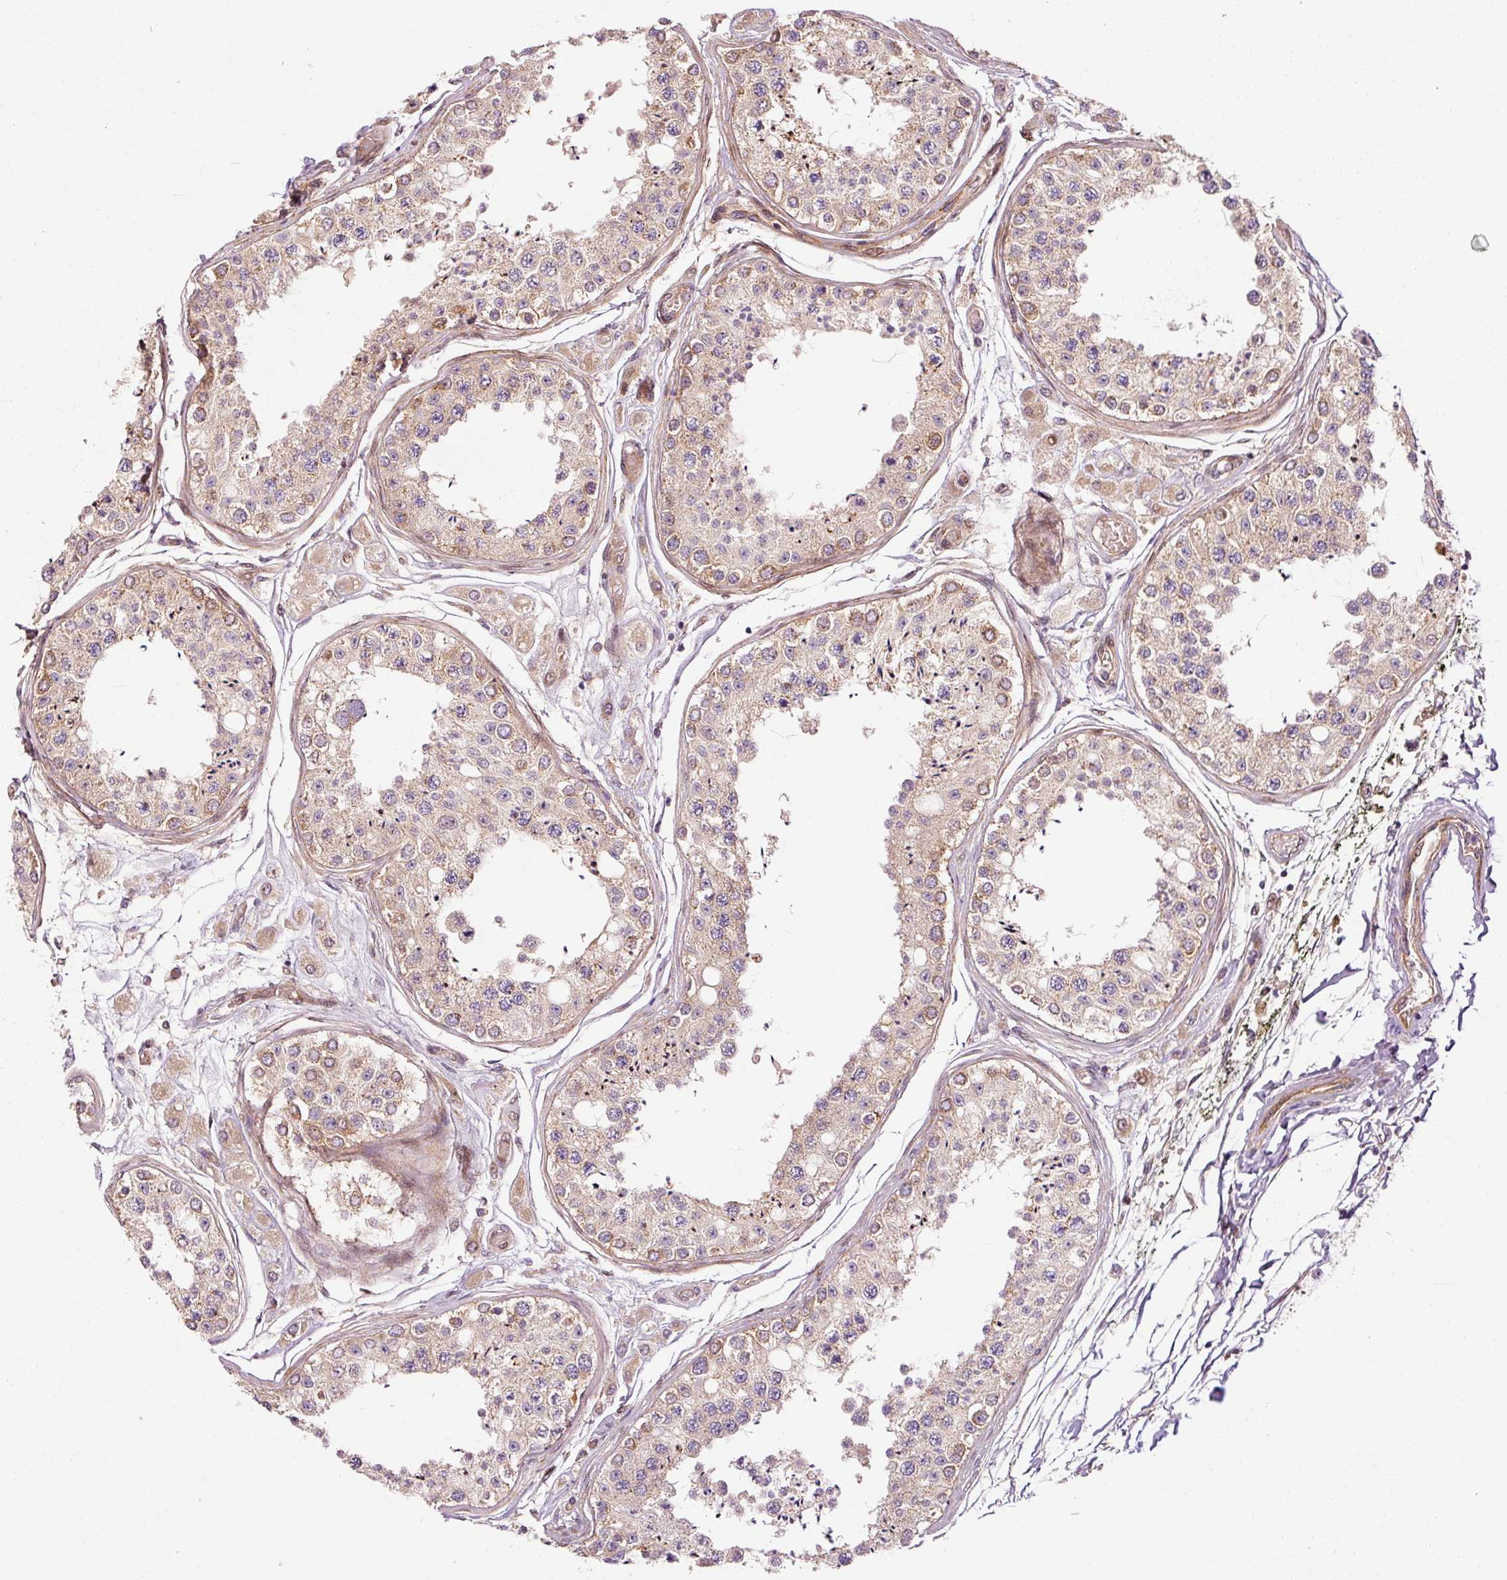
{"staining": {"intensity": "strong", "quantity": "25%-75%", "location": "cytoplasmic/membranous"}, "tissue": "testis", "cell_type": "Cells in seminiferous ducts", "image_type": "normal", "snomed": [{"axis": "morphology", "description": "Normal tissue, NOS"}, {"axis": "topography", "description": "Testis"}], "caption": "Immunohistochemical staining of benign human testis shows high levels of strong cytoplasmic/membranous positivity in approximately 25%-75% of cells in seminiferous ducts.", "gene": "LIMK2", "patient": {"sex": "male", "age": 25}}